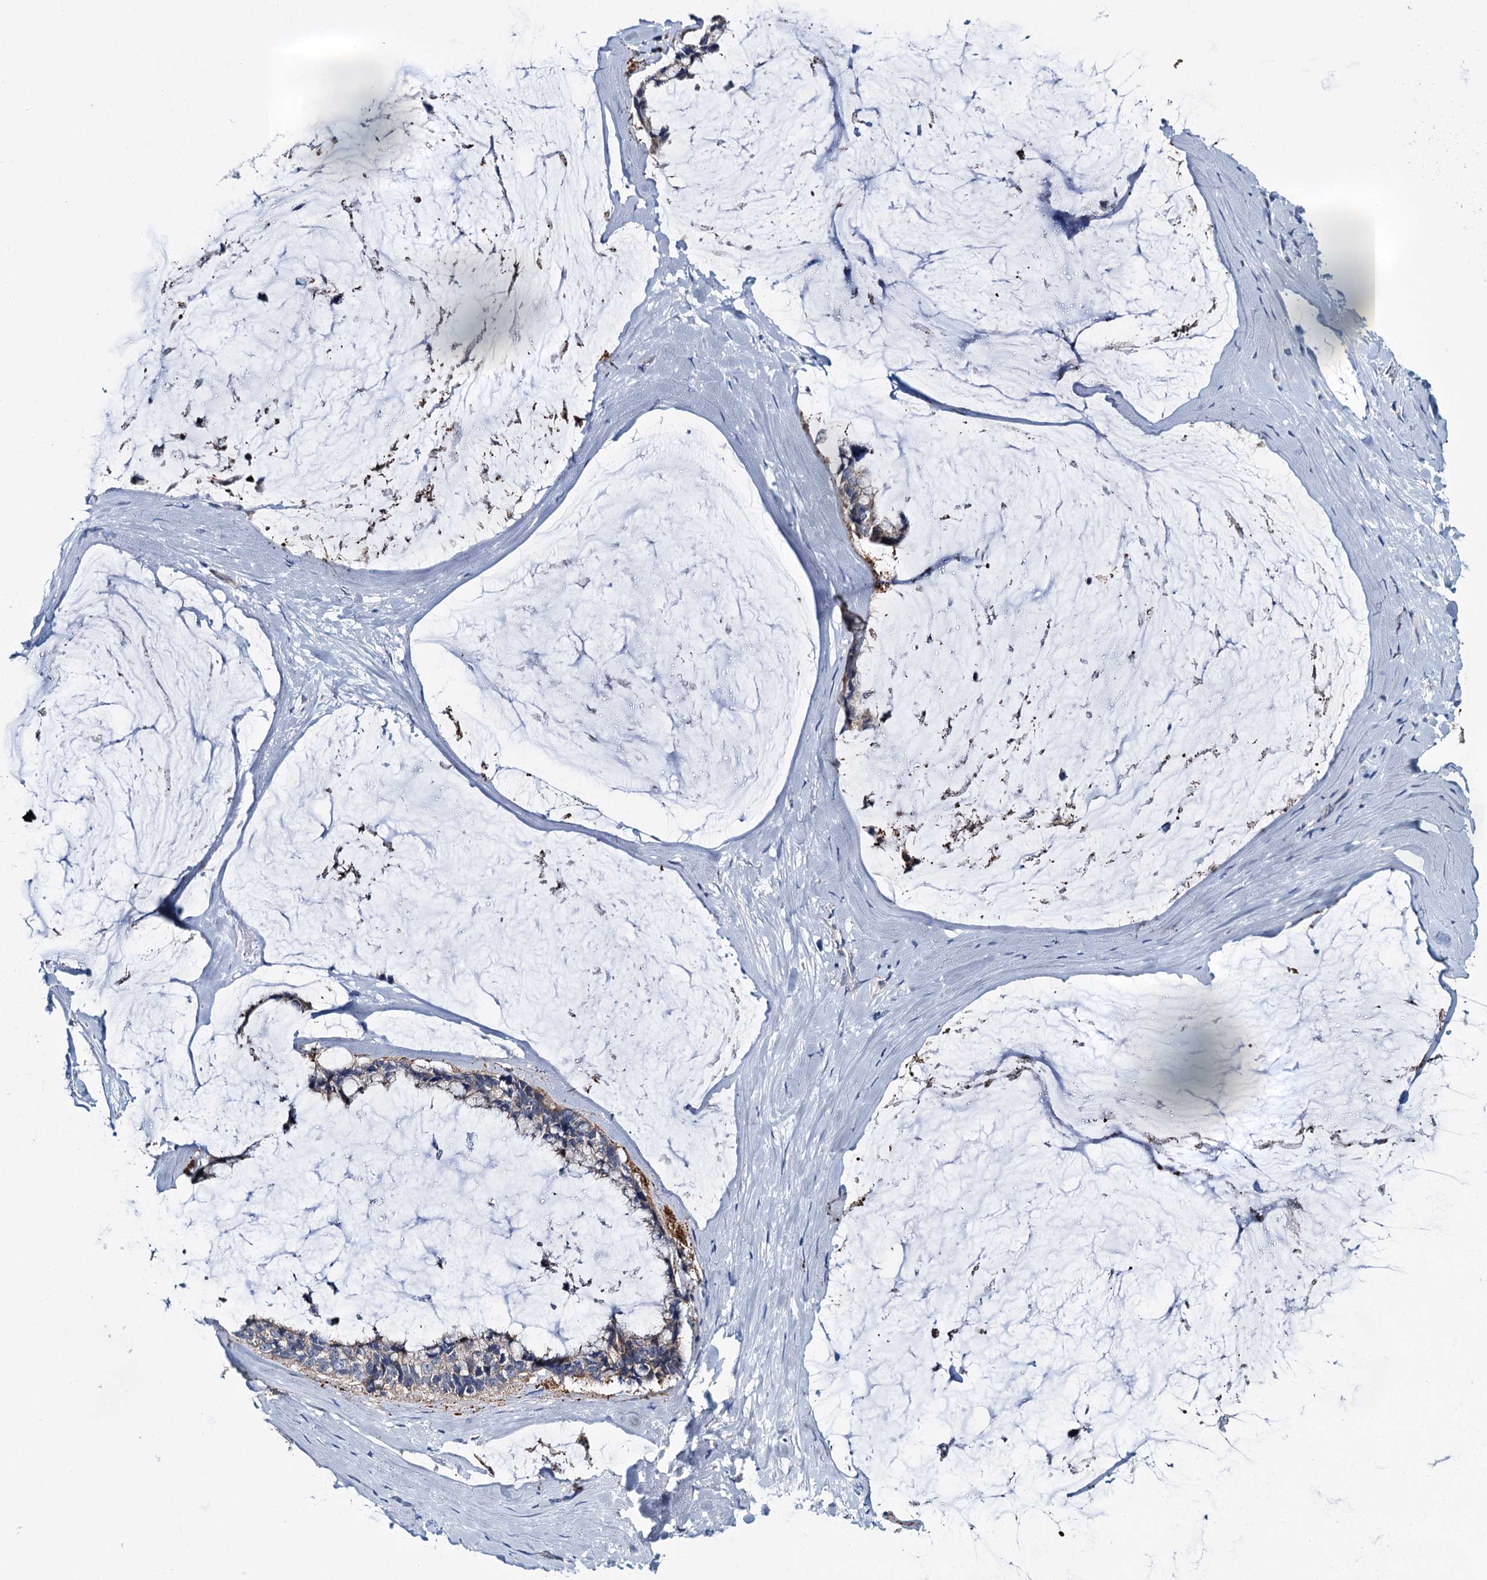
{"staining": {"intensity": "moderate", "quantity": "<25%", "location": "cytoplasmic/membranous"}, "tissue": "ovarian cancer", "cell_type": "Tumor cells", "image_type": "cancer", "snomed": [{"axis": "morphology", "description": "Cystadenocarcinoma, mucinous, NOS"}, {"axis": "topography", "description": "Ovary"}], "caption": "Tumor cells show low levels of moderate cytoplasmic/membranous positivity in about <25% of cells in human ovarian cancer. The staining was performed using DAB to visualize the protein expression in brown, while the nuclei were stained in blue with hematoxylin (Magnification: 20x).", "gene": "CEP295", "patient": {"sex": "female", "age": 39}}